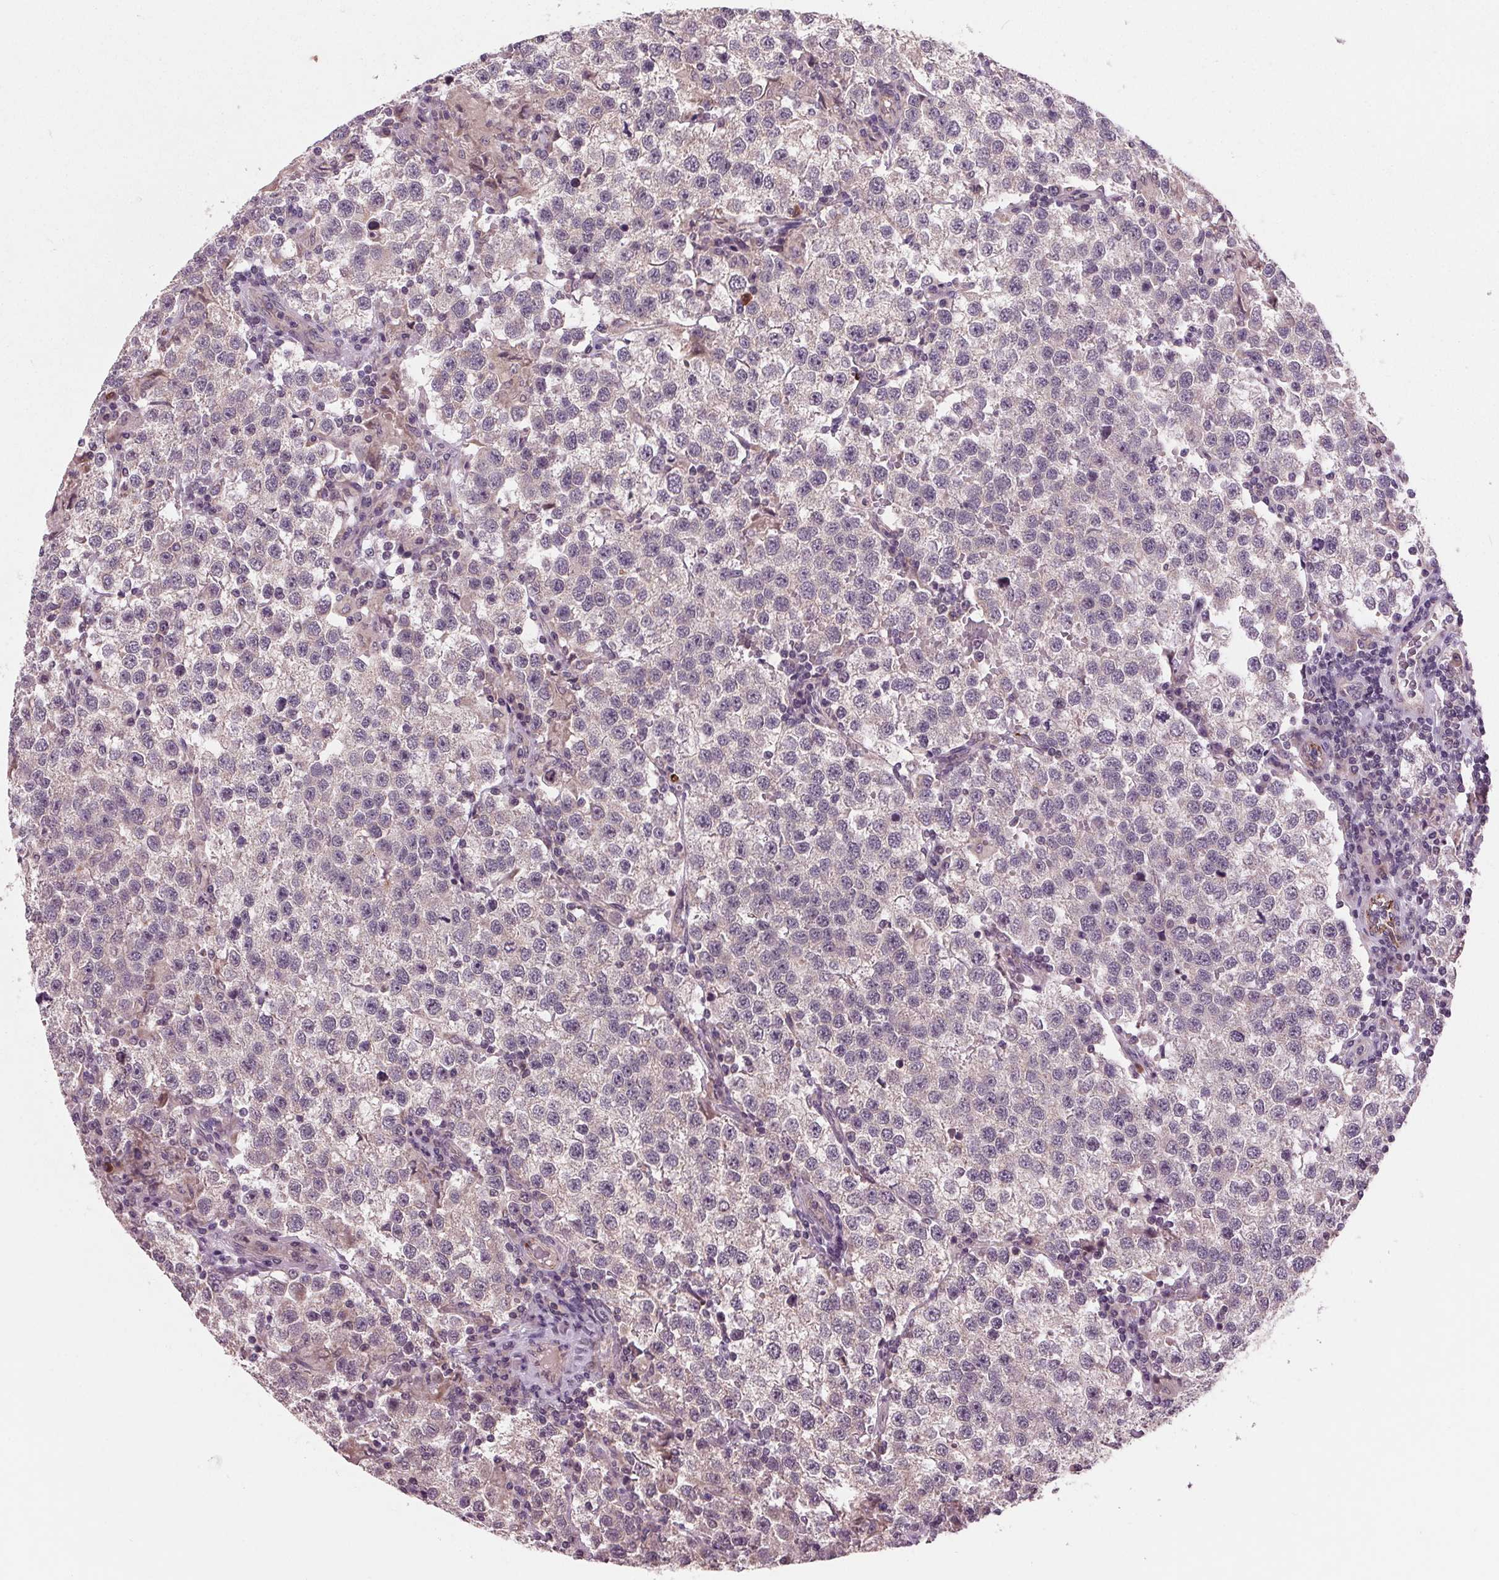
{"staining": {"intensity": "weak", "quantity": "<25%", "location": "cytoplasmic/membranous"}, "tissue": "testis cancer", "cell_type": "Tumor cells", "image_type": "cancer", "snomed": [{"axis": "morphology", "description": "Seminoma, NOS"}, {"axis": "topography", "description": "Testis"}], "caption": "The photomicrograph reveals no staining of tumor cells in testis cancer.", "gene": "MAPK8", "patient": {"sex": "male", "age": 37}}